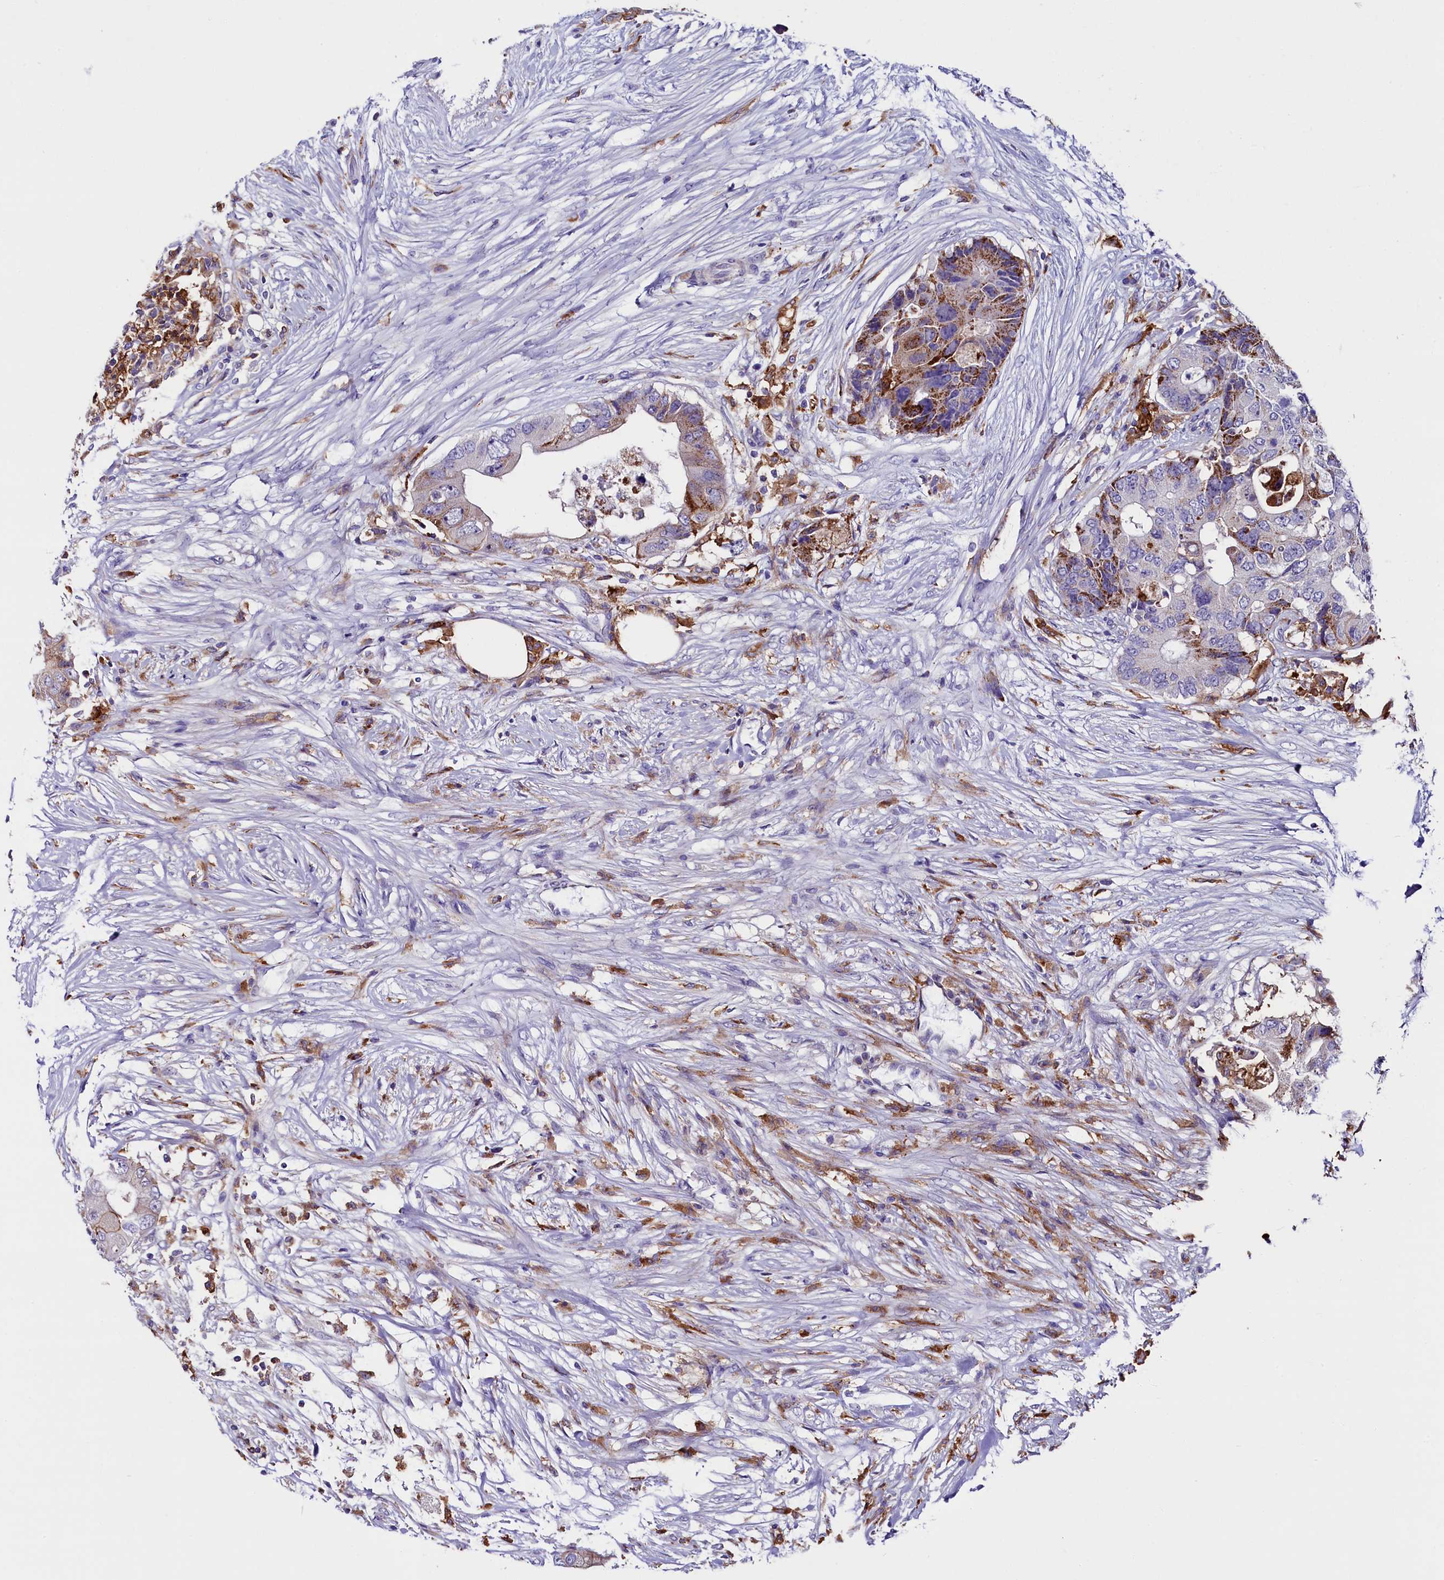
{"staining": {"intensity": "moderate", "quantity": "<25%", "location": "cytoplasmic/membranous"}, "tissue": "colorectal cancer", "cell_type": "Tumor cells", "image_type": "cancer", "snomed": [{"axis": "morphology", "description": "Adenocarcinoma, NOS"}, {"axis": "topography", "description": "Colon"}], "caption": "The immunohistochemical stain labels moderate cytoplasmic/membranous staining in tumor cells of adenocarcinoma (colorectal) tissue. Using DAB (3,3'-diaminobenzidine) (brown) and hematoxylin (blue) stains, captured at high magnification using brightfield microscopy.", "gene": "IL20RA", "patient": {"sex": "male", "age": 71}}